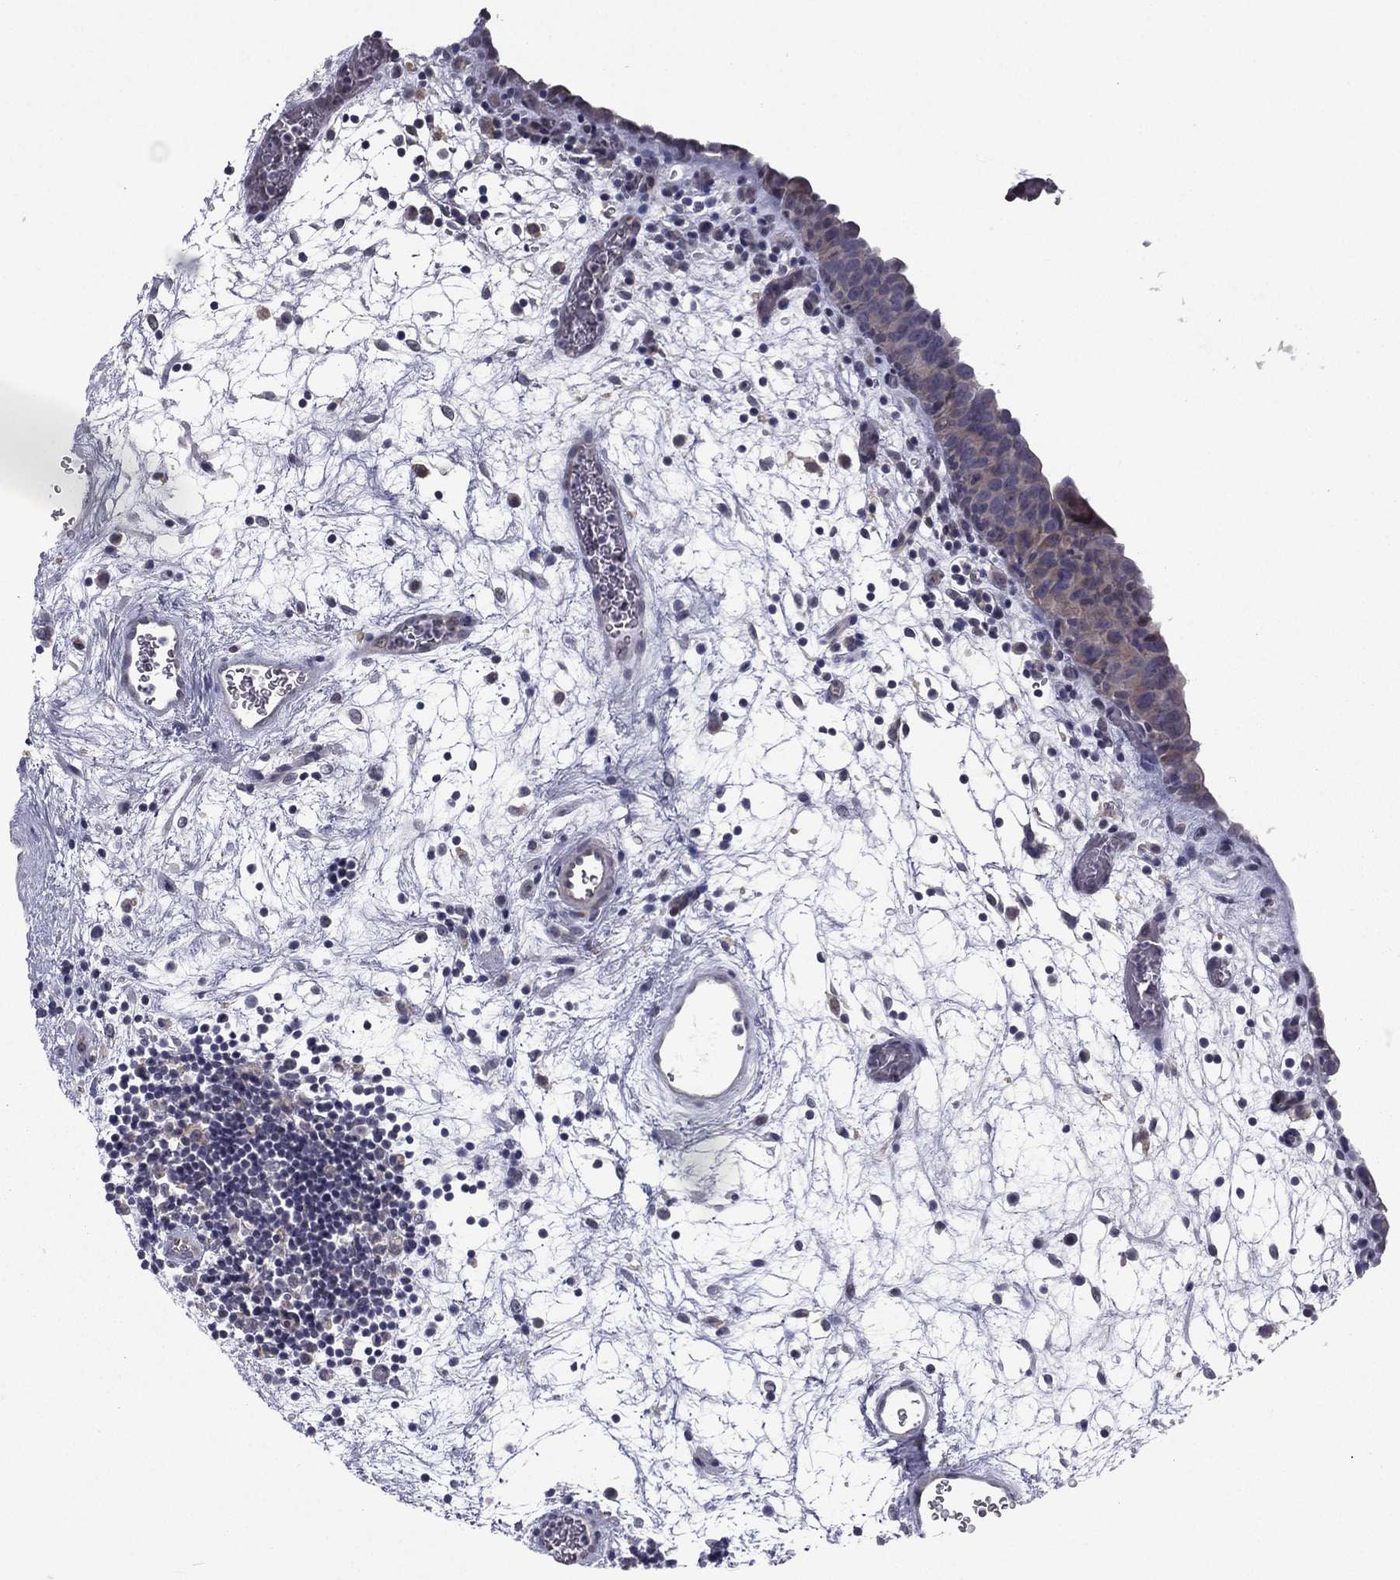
{"staining": {"intensity": "negative", "quantity": "none", "location": "none"}, "tissue": "urinary bladder", "cell_type": "Urothelial cells", "image_type": "normal", "snomed": [{"axis": "morphology", "description": "Normal tissue, NOS"}, {"axis": "topography", "description": "Urinary bladder"}], "caption": "Urinary bladder stained for a protein using IHC reveals no expression urothelial cells.", "gene": "ACTRT2", "patient": {"sex": "male", "age": 37}}